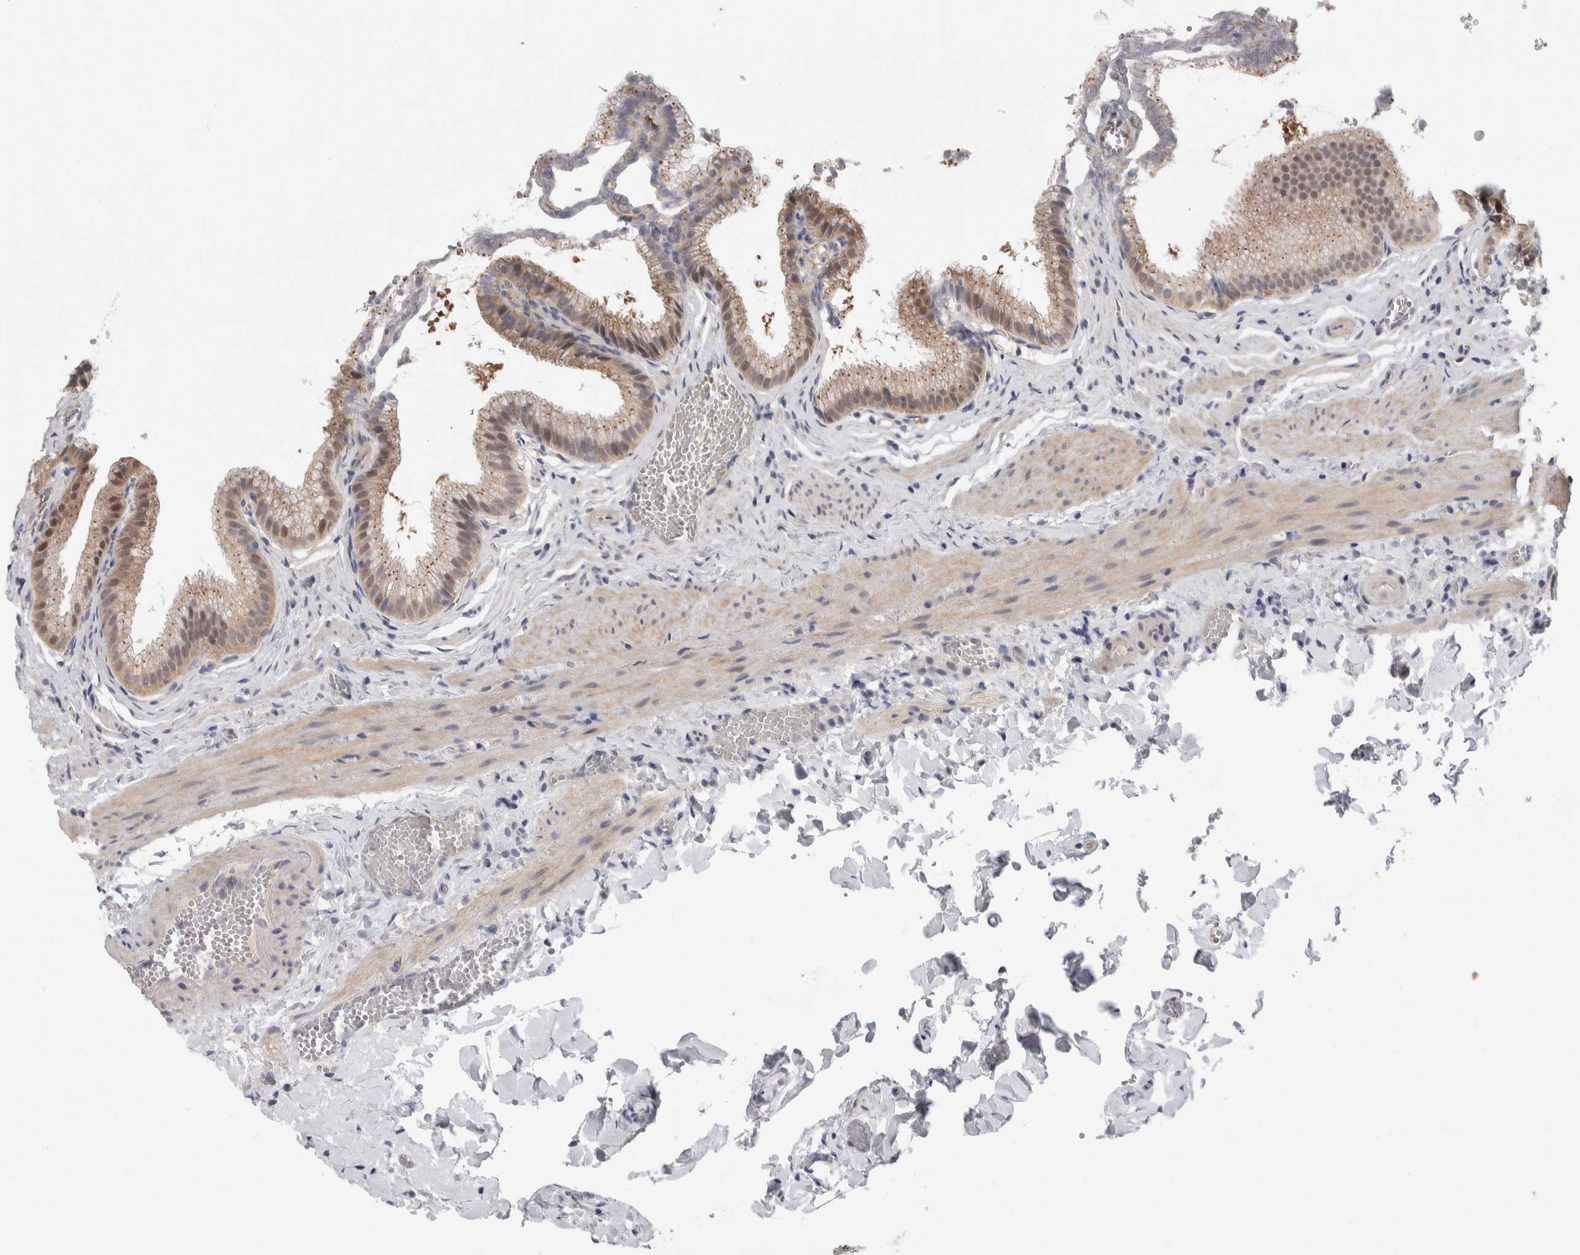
{"staining": {"intensity": "moderate", "quantity": ">75%", "location": "cytoplasmic/membranous,nuclear"}, "tissue": "gallbladder", "cell_type": "Glandular cells", "image_type": "normal", "snomed": [{"axis": "morphology", "description": "Normal tissue, NOS"}, {"axis": "topography", "description": "Gallbladder"}], "caption": "Immunohistochemical staining of unremarkable human gallbladder displays medium levels of moderate cytoplasmic/membranous,nuclear positivity in approximately >75% of glandular cells.", "gene": "PIGP", "patient": {"sex": "male", "age": 38}}